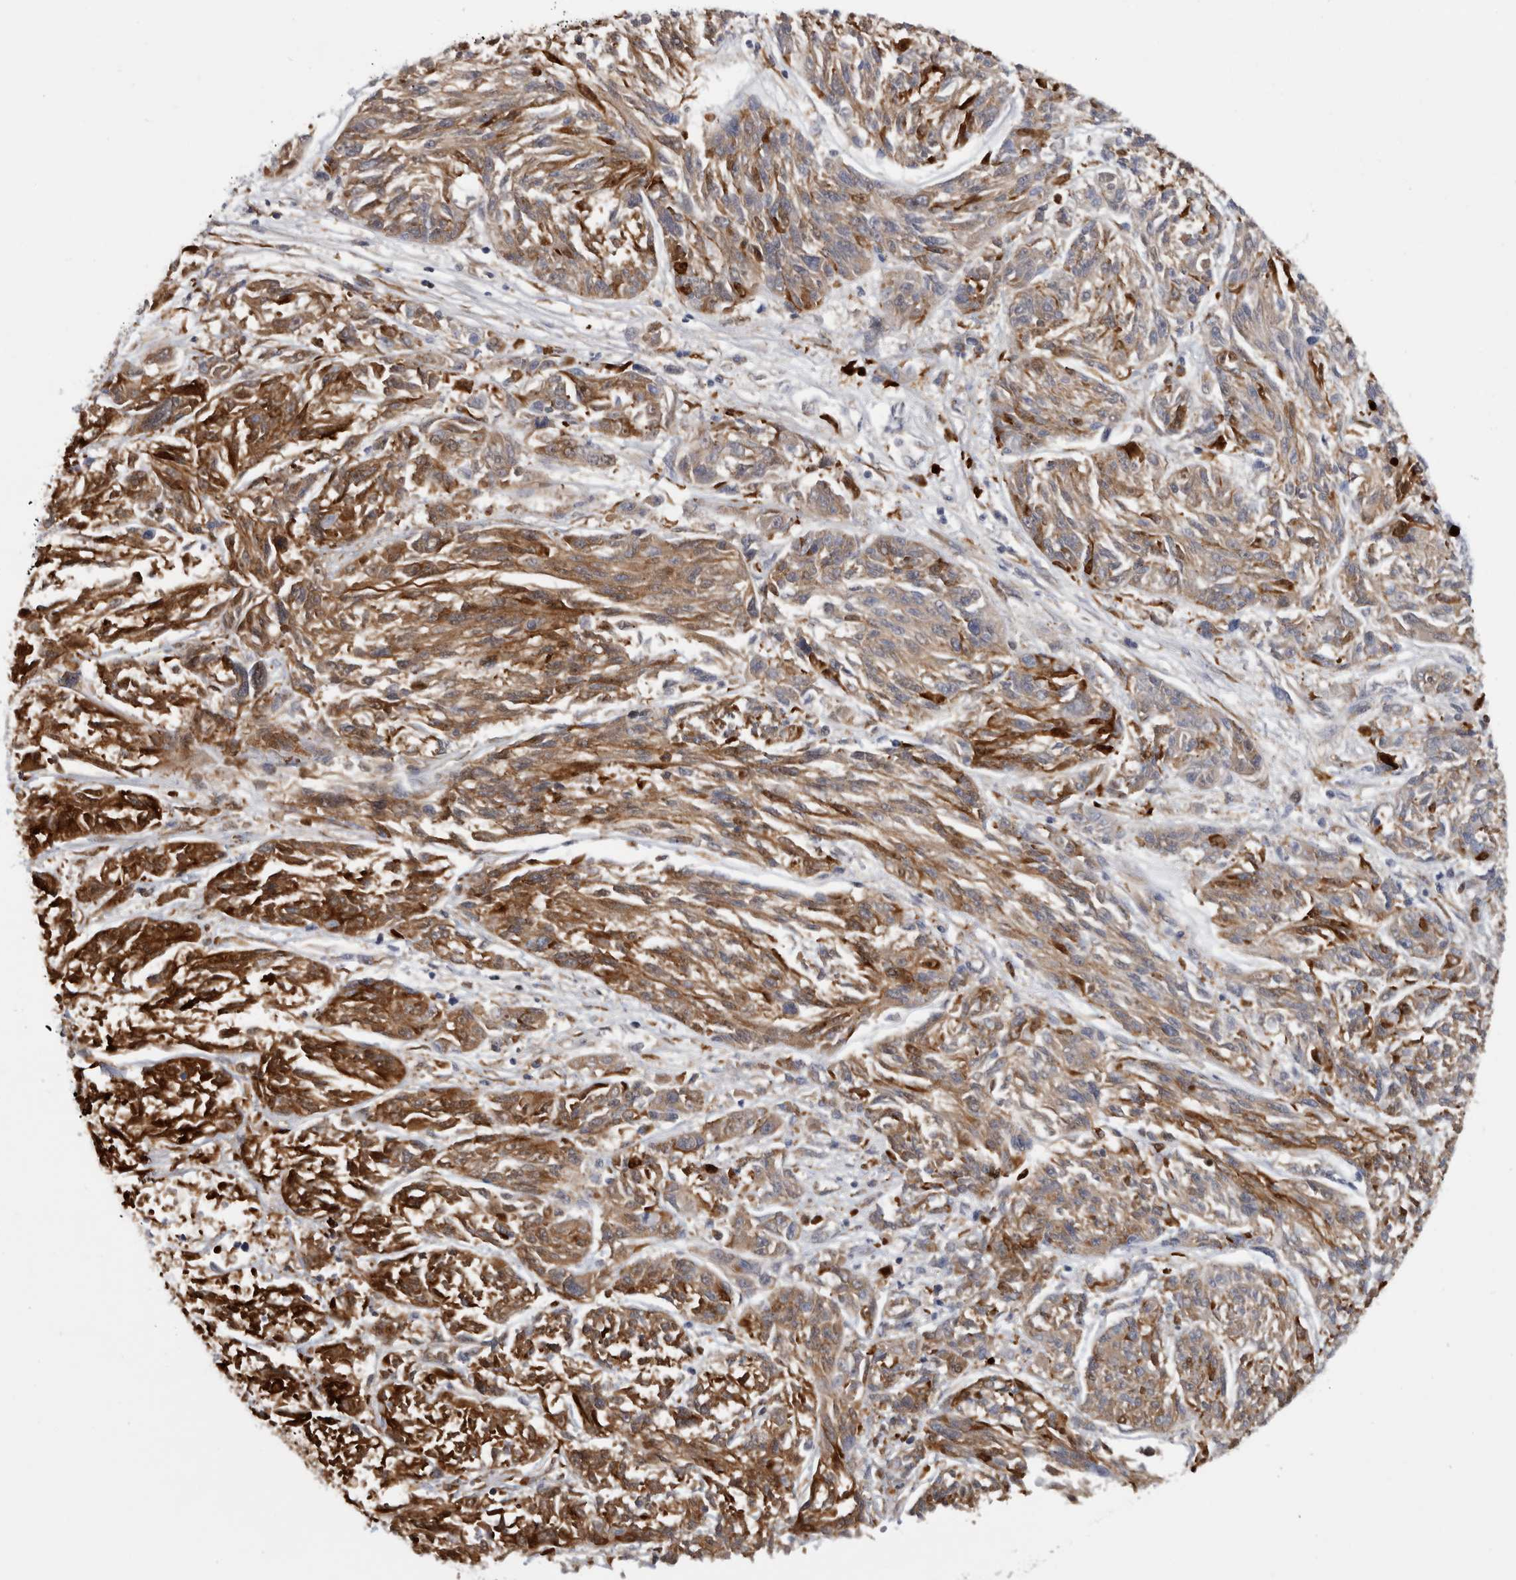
{"staining": {"intensity": "moderate", "quantity": ">75%", "location": "cytoplasmic/membranous"}, "tissue": "melanoma", "cell_type": "Tumor cells", "image_type": "cancer", "snomed": [{"axis": "morphology", "description": "Malignant melanoma, NOS"}, {"axis": "topography", "description": "Skin"}], "caption": "Moderate cytoplasmic/membranous protein staining is seen in about >75% of tumor cells in malignant melanoma.", "gene": "ATXN2", "patient": {"sex": "male", "age": 53}}